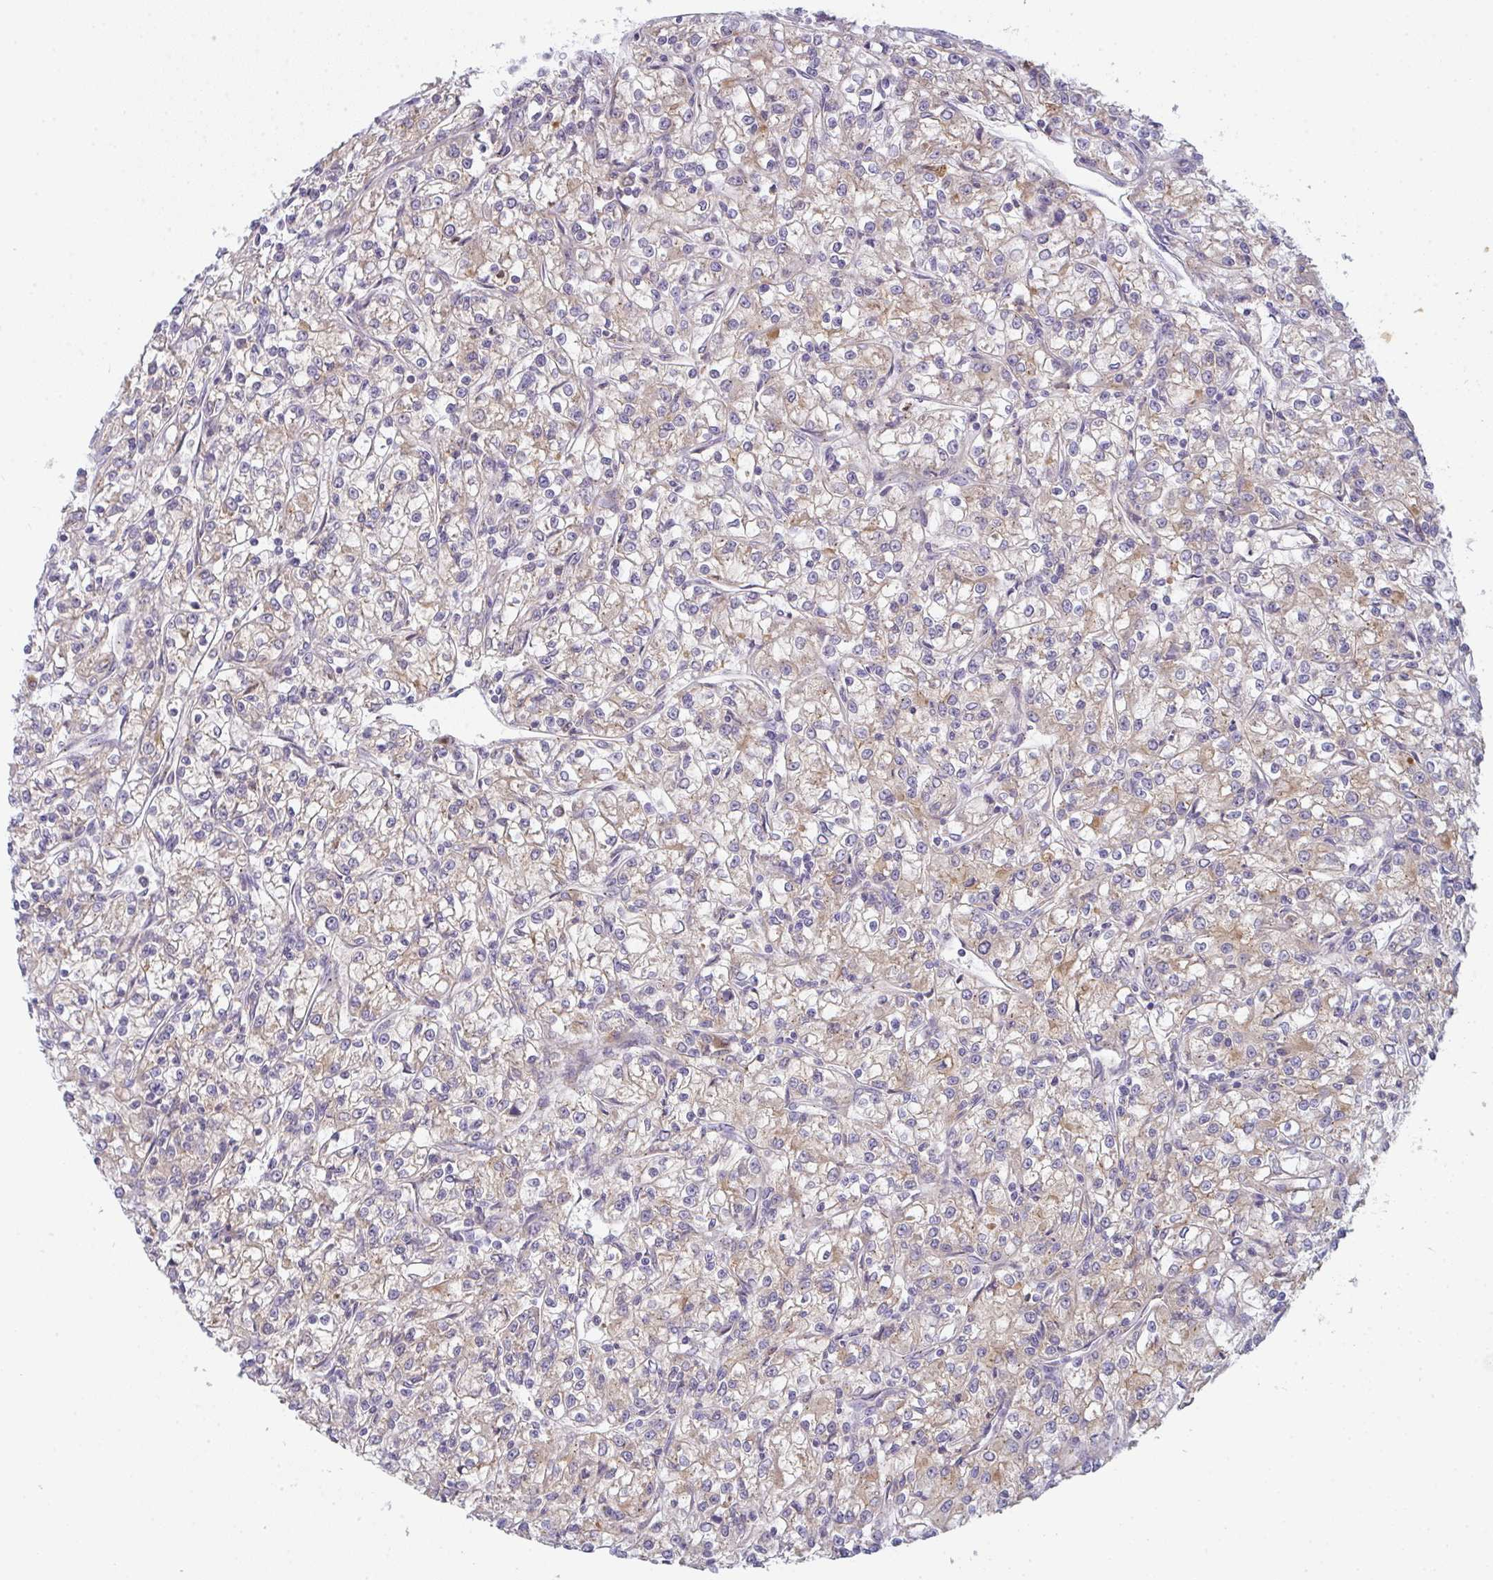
{"staining": {"intensity": "weak", "quantity": "25%-75%", "location": "cytoplasmic/membranous"}, "tissue": "renal cancer", "cell_type": "Tumor cells", "image_type": "cancer", "snomed": [{"axis": "morphology", "description": "Adenocarcinoma, NOS"}, {"axis": "topography", "description": "Kidney"}], "caption": "A brown stain shows weak cytoplasmic/membranous expression of a protein in adenocarcinoma (renal) tumor cells. (IHC, brightfield microscopy, high magnification).", "gene": "SNX5", "patient": {"sex": "female", "age": 59}}